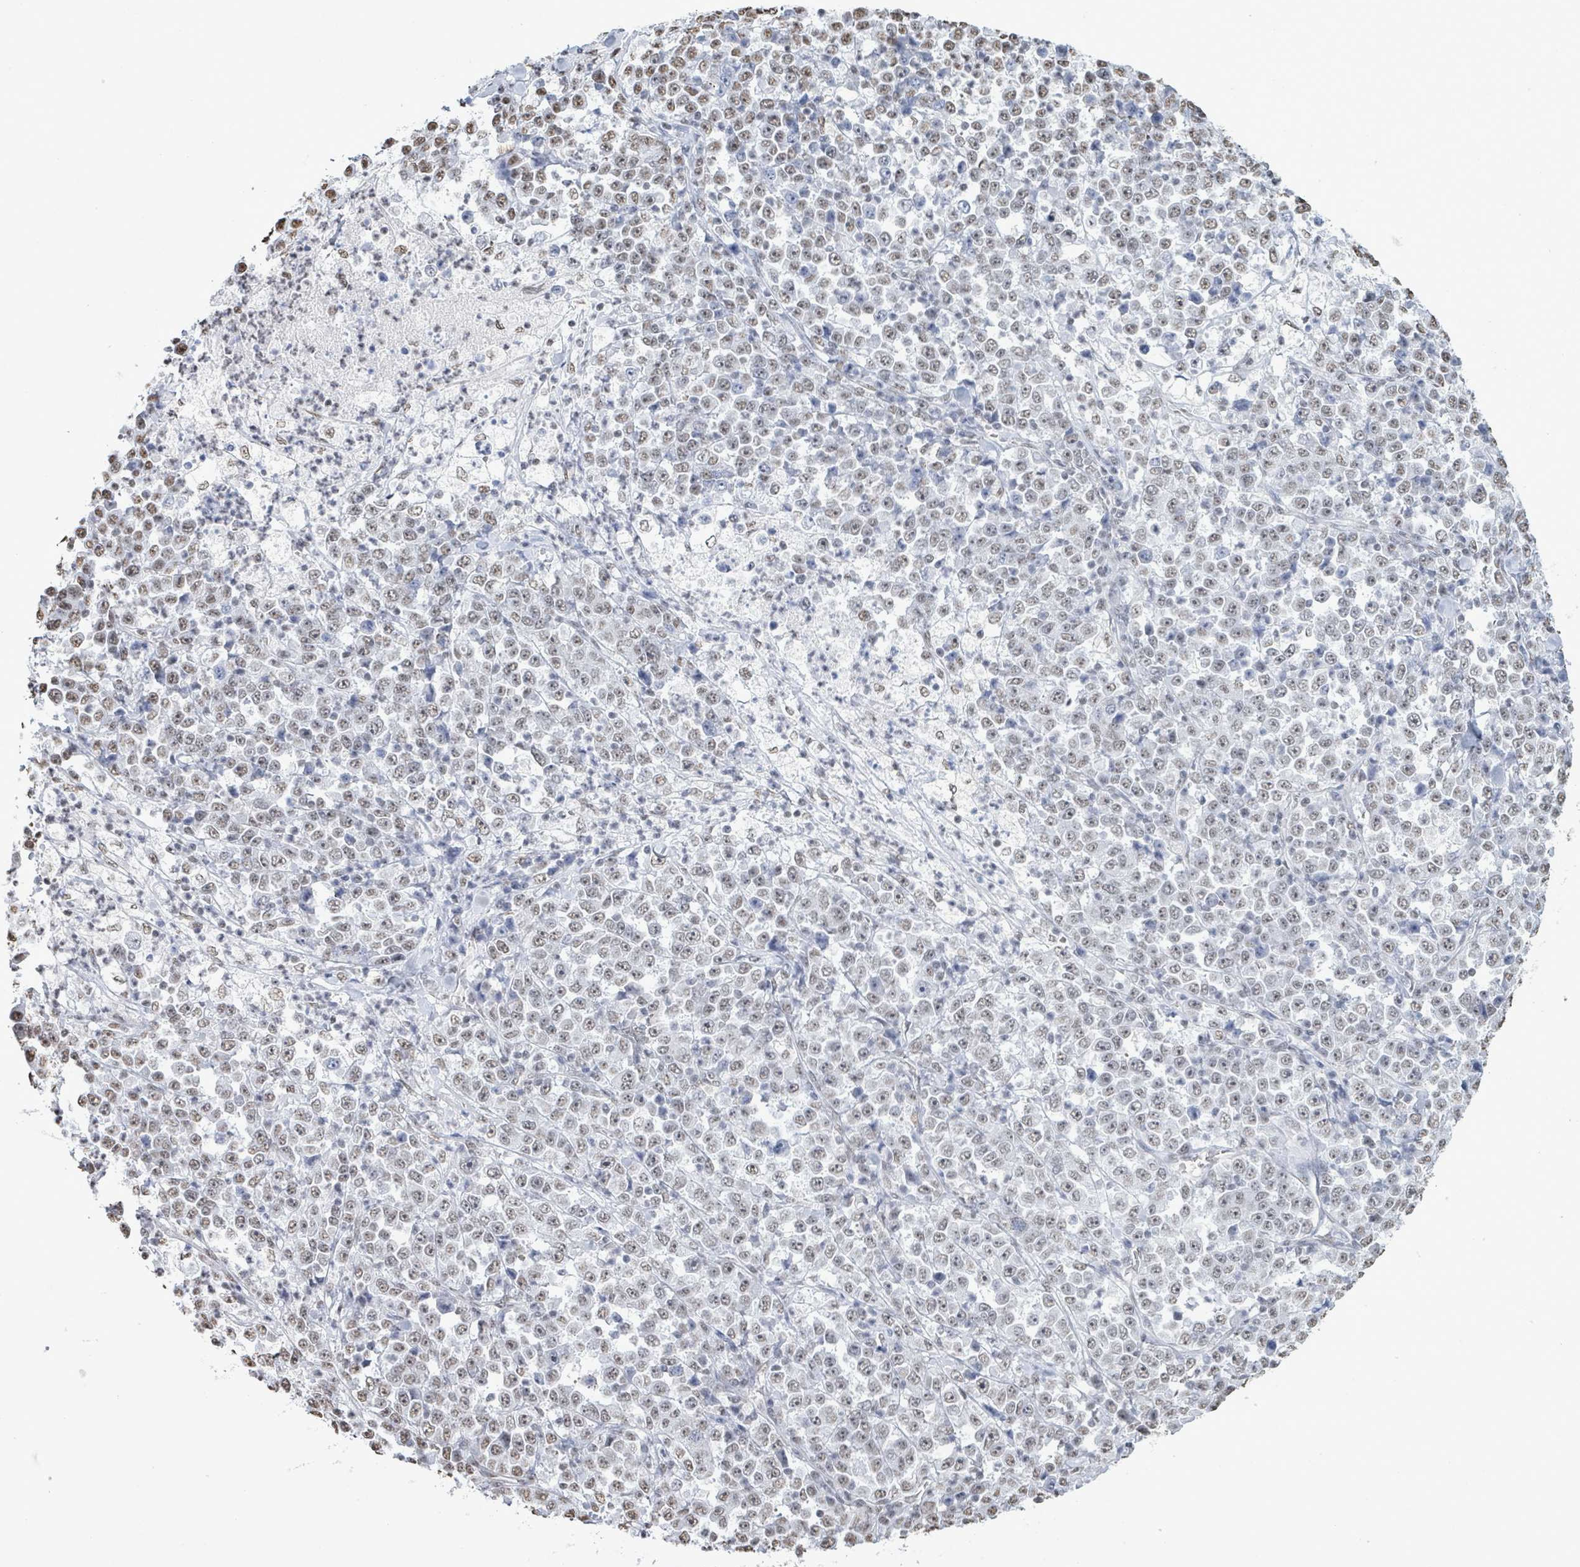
{"staining": {"intensity": "weak", "quantity": "25%-75%", "location": "nuclear"}, "tissue": "stomach cancer", "cell_type": "Tumor cells", "image_type": "cancer", "snomed": [{"axis": "morphology", "description": "Normal tissue, NOS"}, {"axis": "morphology", "description": "Adenocarcinoma, NOS"}, {"axis": "topography", "description": "Stomach, upper"}, {"axis": "topography", "description": "Stomach"}], "caption": "IHC photomicrograph of stomach cancer (adenocarcinoma) stained for a protein (brown), which reveals low levels of weak nuclear staining in about 25%-75% of tumor cells.", "gene": "SAMD14", "patient": {"sex": "male", "age": 59}}